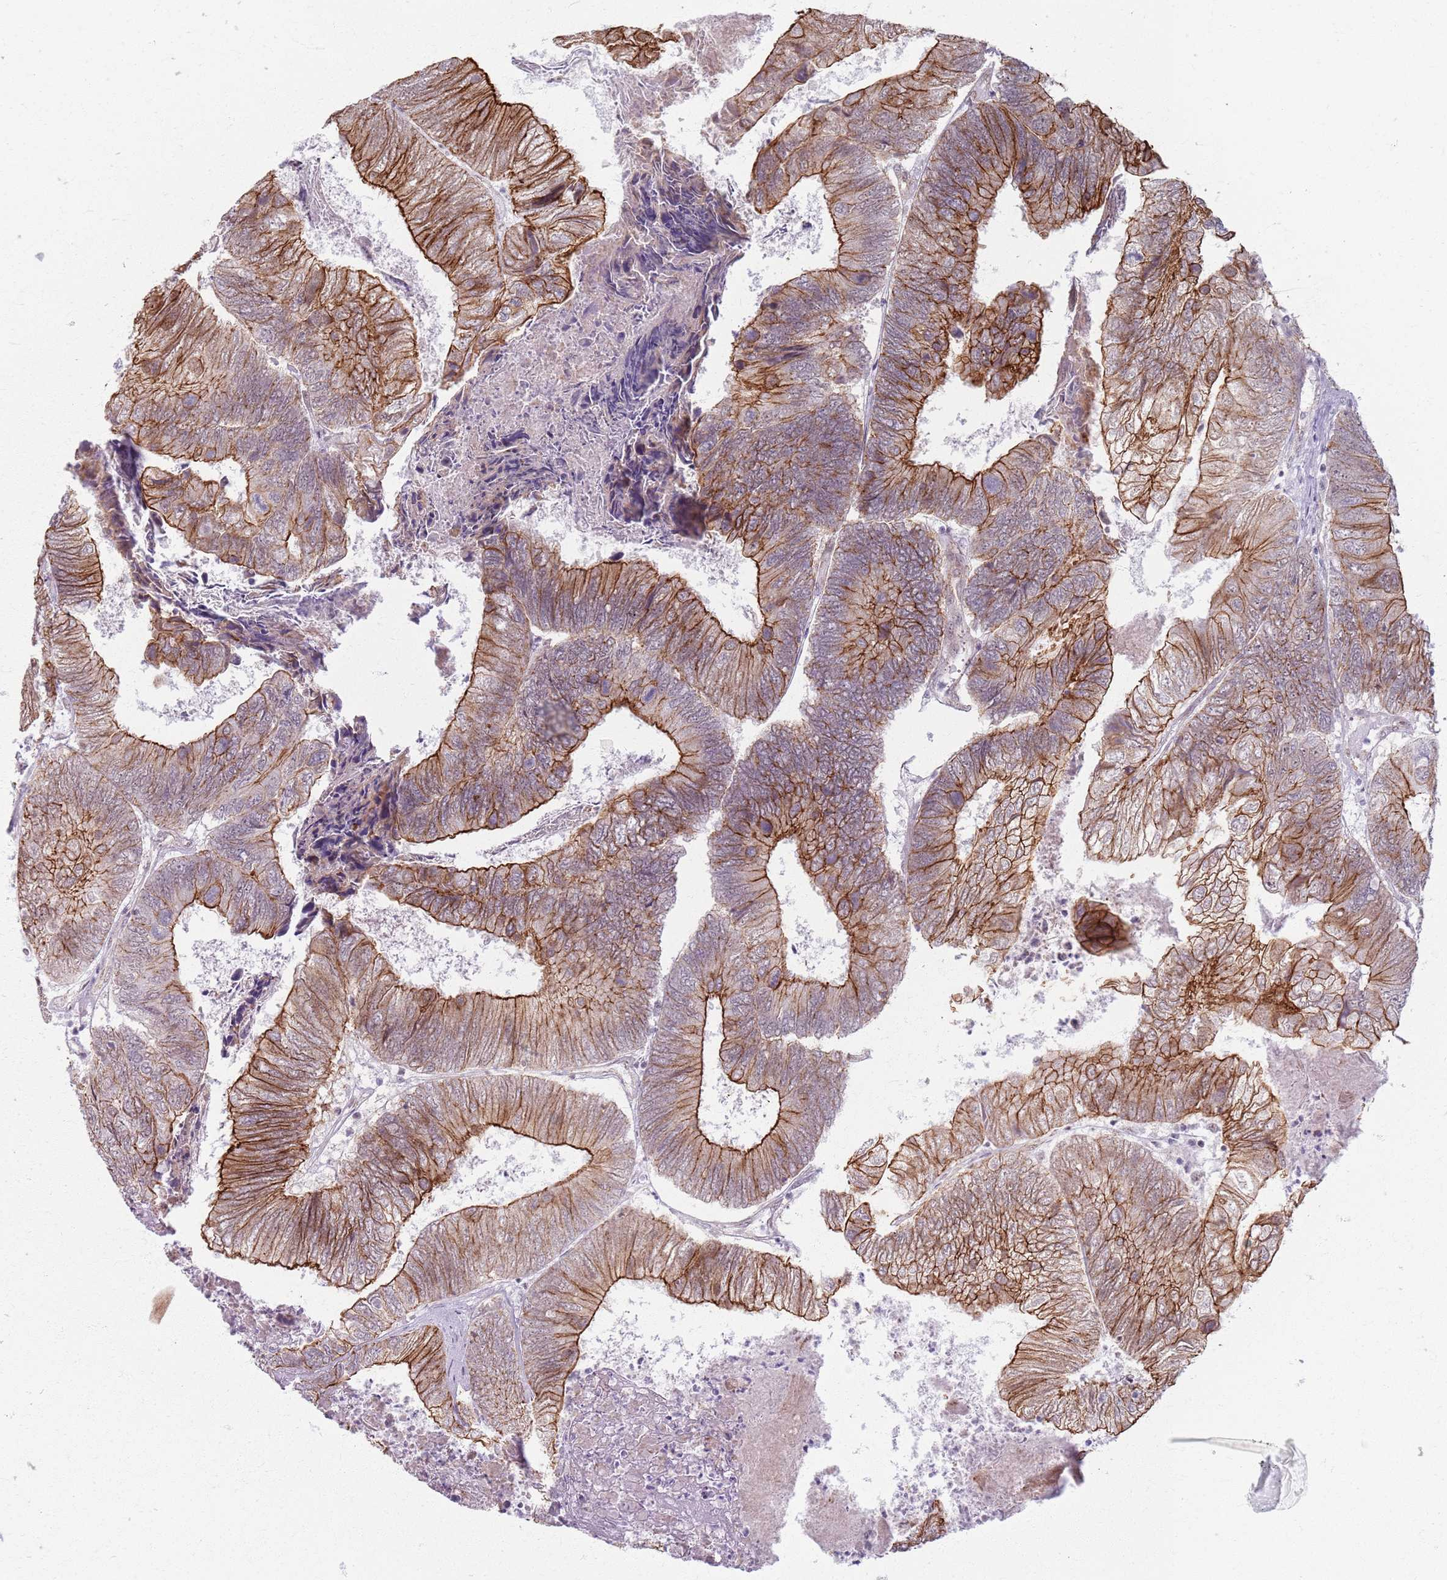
{"staining": {"intensity": "strong", "quantity": "25%-75%", "location": "cytoplasmic/membranous"}, "tissue": "colorectal cancer", "cell_type": "Tumor cells", "image_type": "cancer", "snomed": [{"axis": "morphology", "description": "Adenocarcinoma, NOS"}, {"axis": "topography", "description": "Colon"}], "caption": "Immunohistochemical staining of colorectal adenocarcinoma demonstrates high levels of strong cytoplasmic/membranous expression in approximately 25%-75% of tumor cells.", "gene": "KCNA5", "patient": {"sex": "female", "age": 67}}